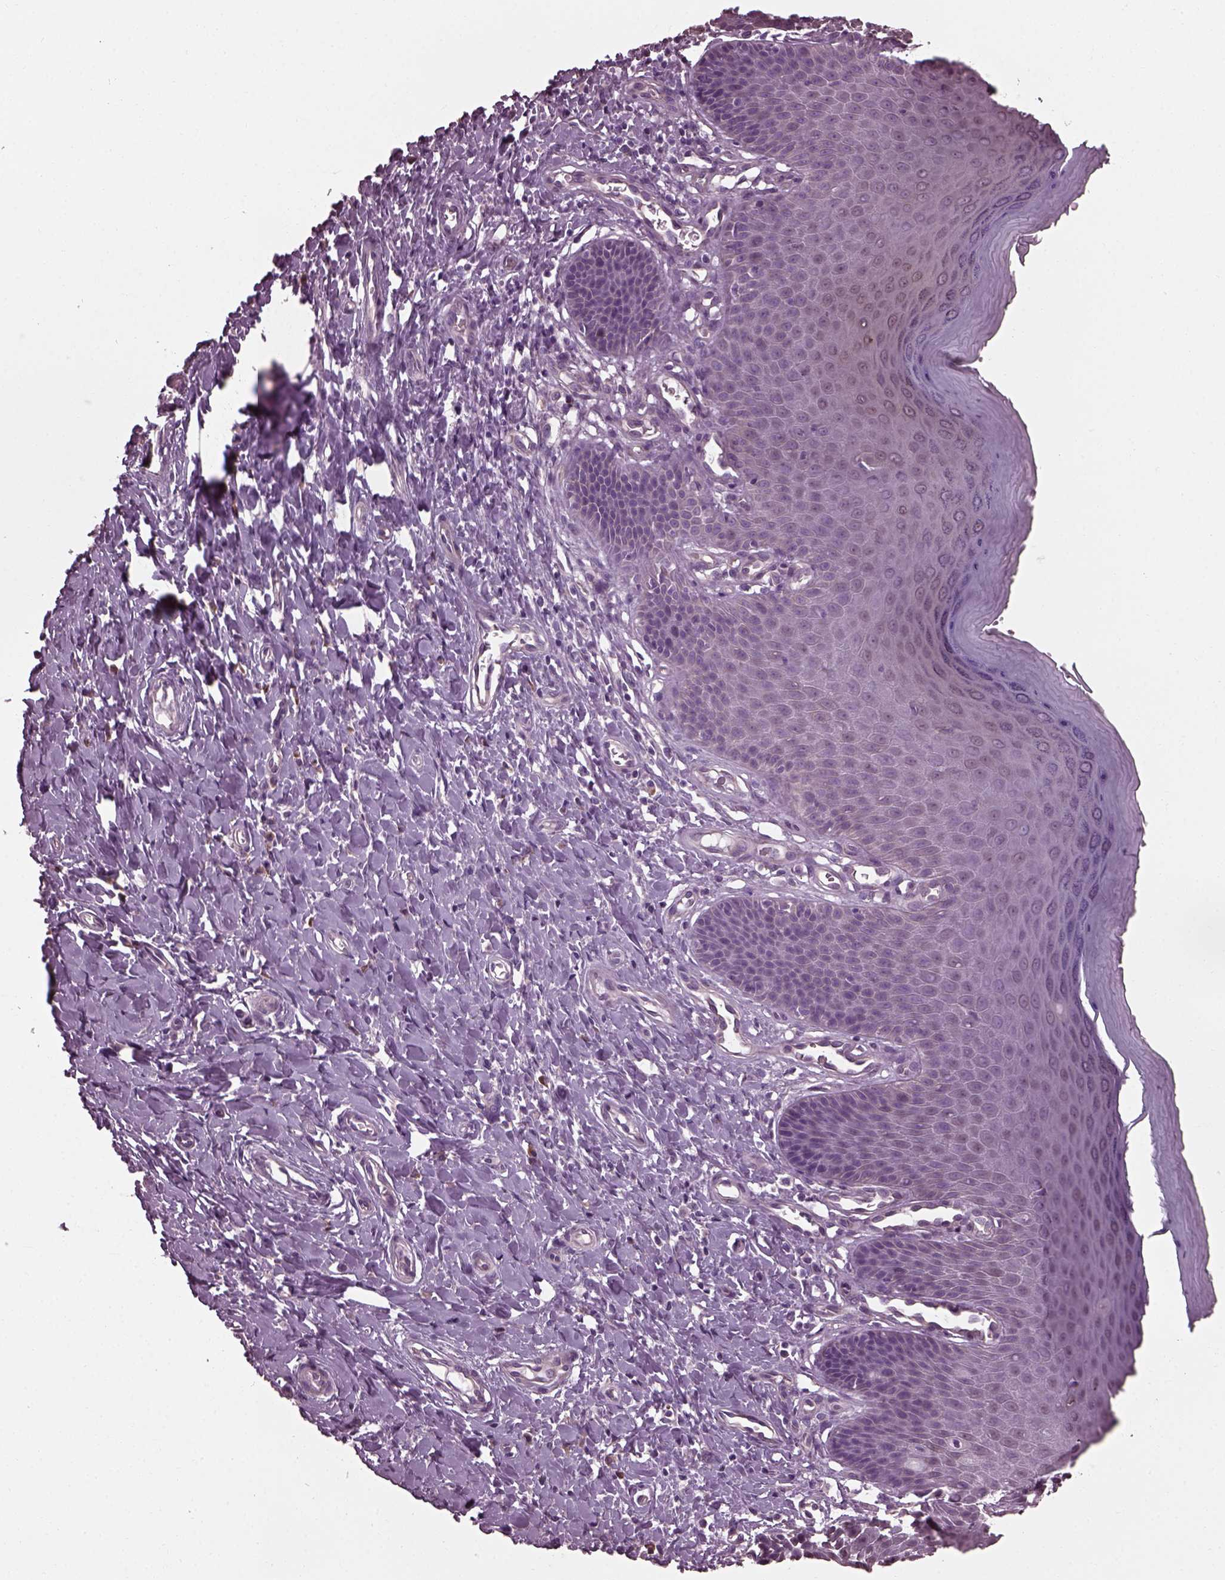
{"staining": {"intensity": "negative", "quantity": "none", "location": "none"}, "tissue": "vagina", "cell_type": "Squamous epithelial cells", "image_type": "normal", "snomed": [{"axis": "morphology", "description": "Normal tissue, NOS"}, {"axis": "topography", "description": "Vagina"}], "caption": "The photomicrograph demonstrates no staining of squamous epithelial cells in benign vagina. (DAB IHC, high magnification).", "gene": "CABP5", "patient": {"sex": "female", "age": 83}}